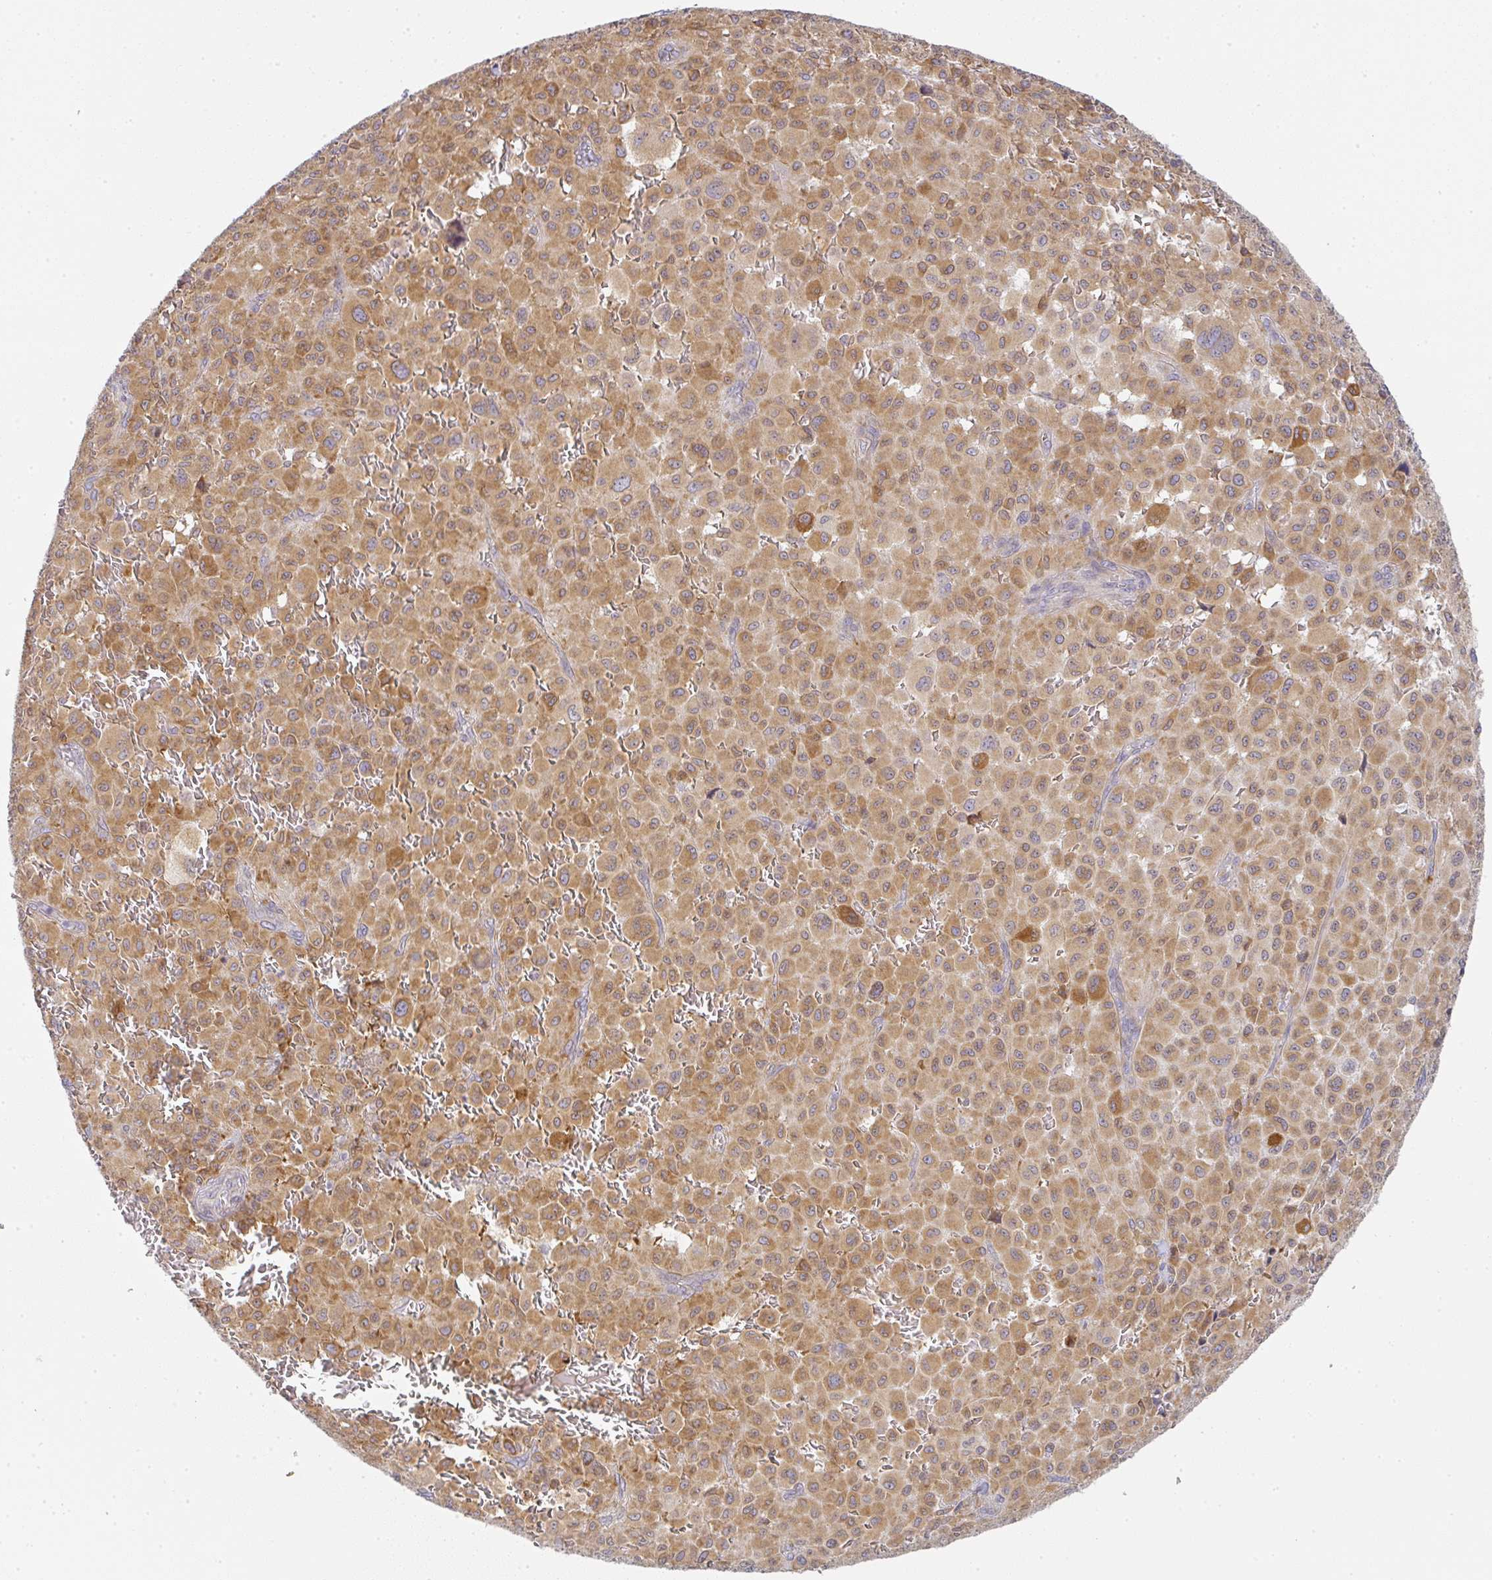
{"staining": {"intensity": "moderate", "quantity": ">75%", "location": "cytoplasmic/membranous"}, "tissue": "melanoma", "cell_type": "Tumor cells", "image_type": "cancer", "snomed": [{"axis": "morphology", "description": "Malignant melanoma, NOS"}, {"axis": "topography", "description": "Skin"}], "caption": "Immunohistochemistry histopathology image of neoplastic tissue: human malignant melanoma stained using IHC shows medium levels of moderate protein expression localized specifically in the cytoplasmic/membranous of tumor cells, appearing as a cytoplasmic/membranous brown color.", "gene": "DERL2", "patient": {"sex": "female", "age": 74}}